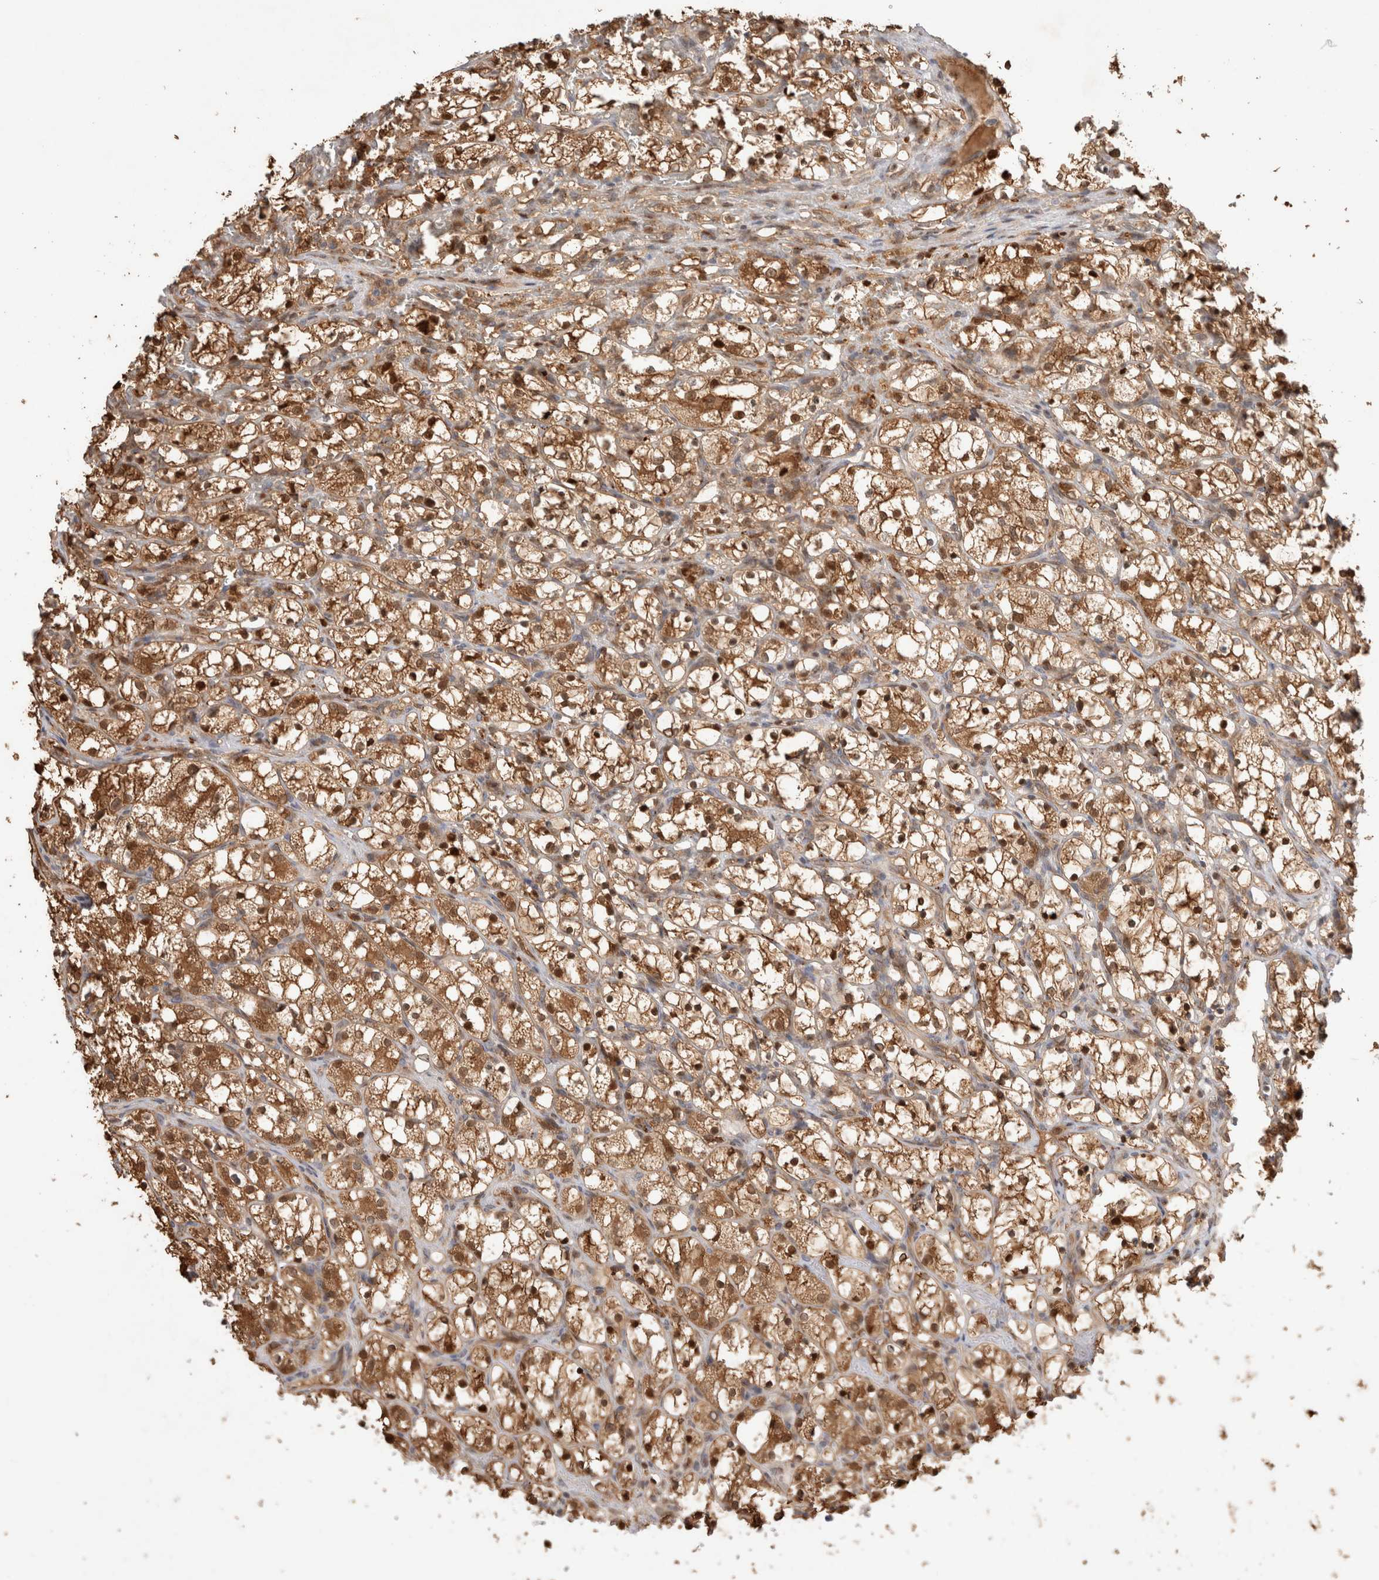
{"staining": {"intensity": "strong", "quantity": ">75%", "location": "cytoplasmic/membranous,nuclear"}, "tissue": "renal cancer", "cell_type": "Tumor cells", "image_type": "cancer", "snomed": [{"axis": "morphology", "description": "Adenocarcinoma, NOS"}, {"axis": "topography", "description": "Kidney"}], "caption": "Brown immunohistochemical staining in renal adenocarcinoma exhibits strong cytoplasmic/membranous and nuclear expression in approximately >75% of tumor cells.", "gene": "OTUD6B", "patient": {"sex": "female", "age": 69}}